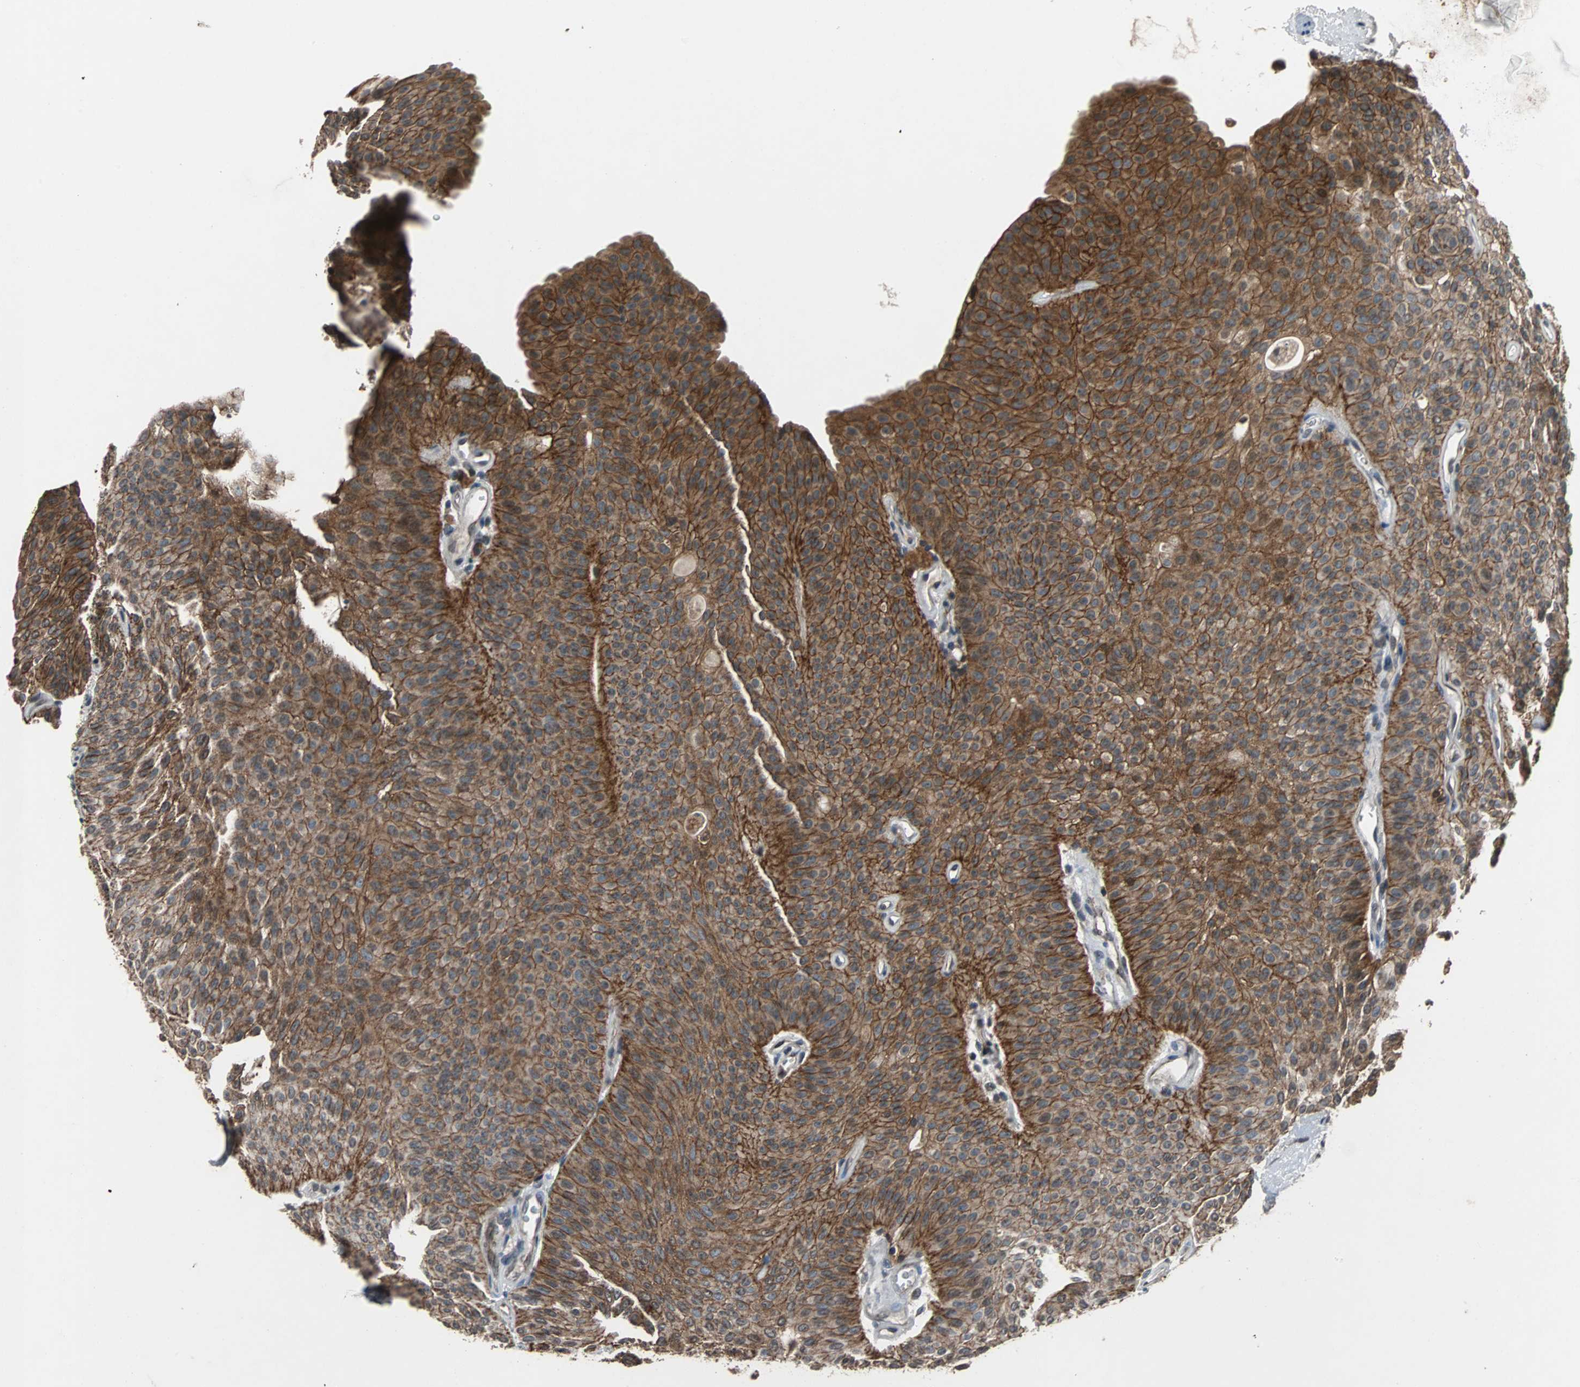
{"staining": {"intensity": "strong", "quantity": ">75%", "location": "cytoplasmic/membranous"}, "tissue": "urothelial cancer", "cell_type": "Tumor cells", "image_type": "cancer", "snomed": [{"axis": "morphology", "description": "Urothelial carcinoma, Low grade"}, {"axis": "topography", "description": "Urinary bladder"}], "caption": "Immunohistochemistry (DAB (3,3'-diaminobenzidine)) staining of human low-grade urothelial carcinoma reveals strong cytoplasmic/membranous protein staining in about >75% of tumor cells.", "gene": "LSR", "patient": {"sex": "female", "age": 60}}